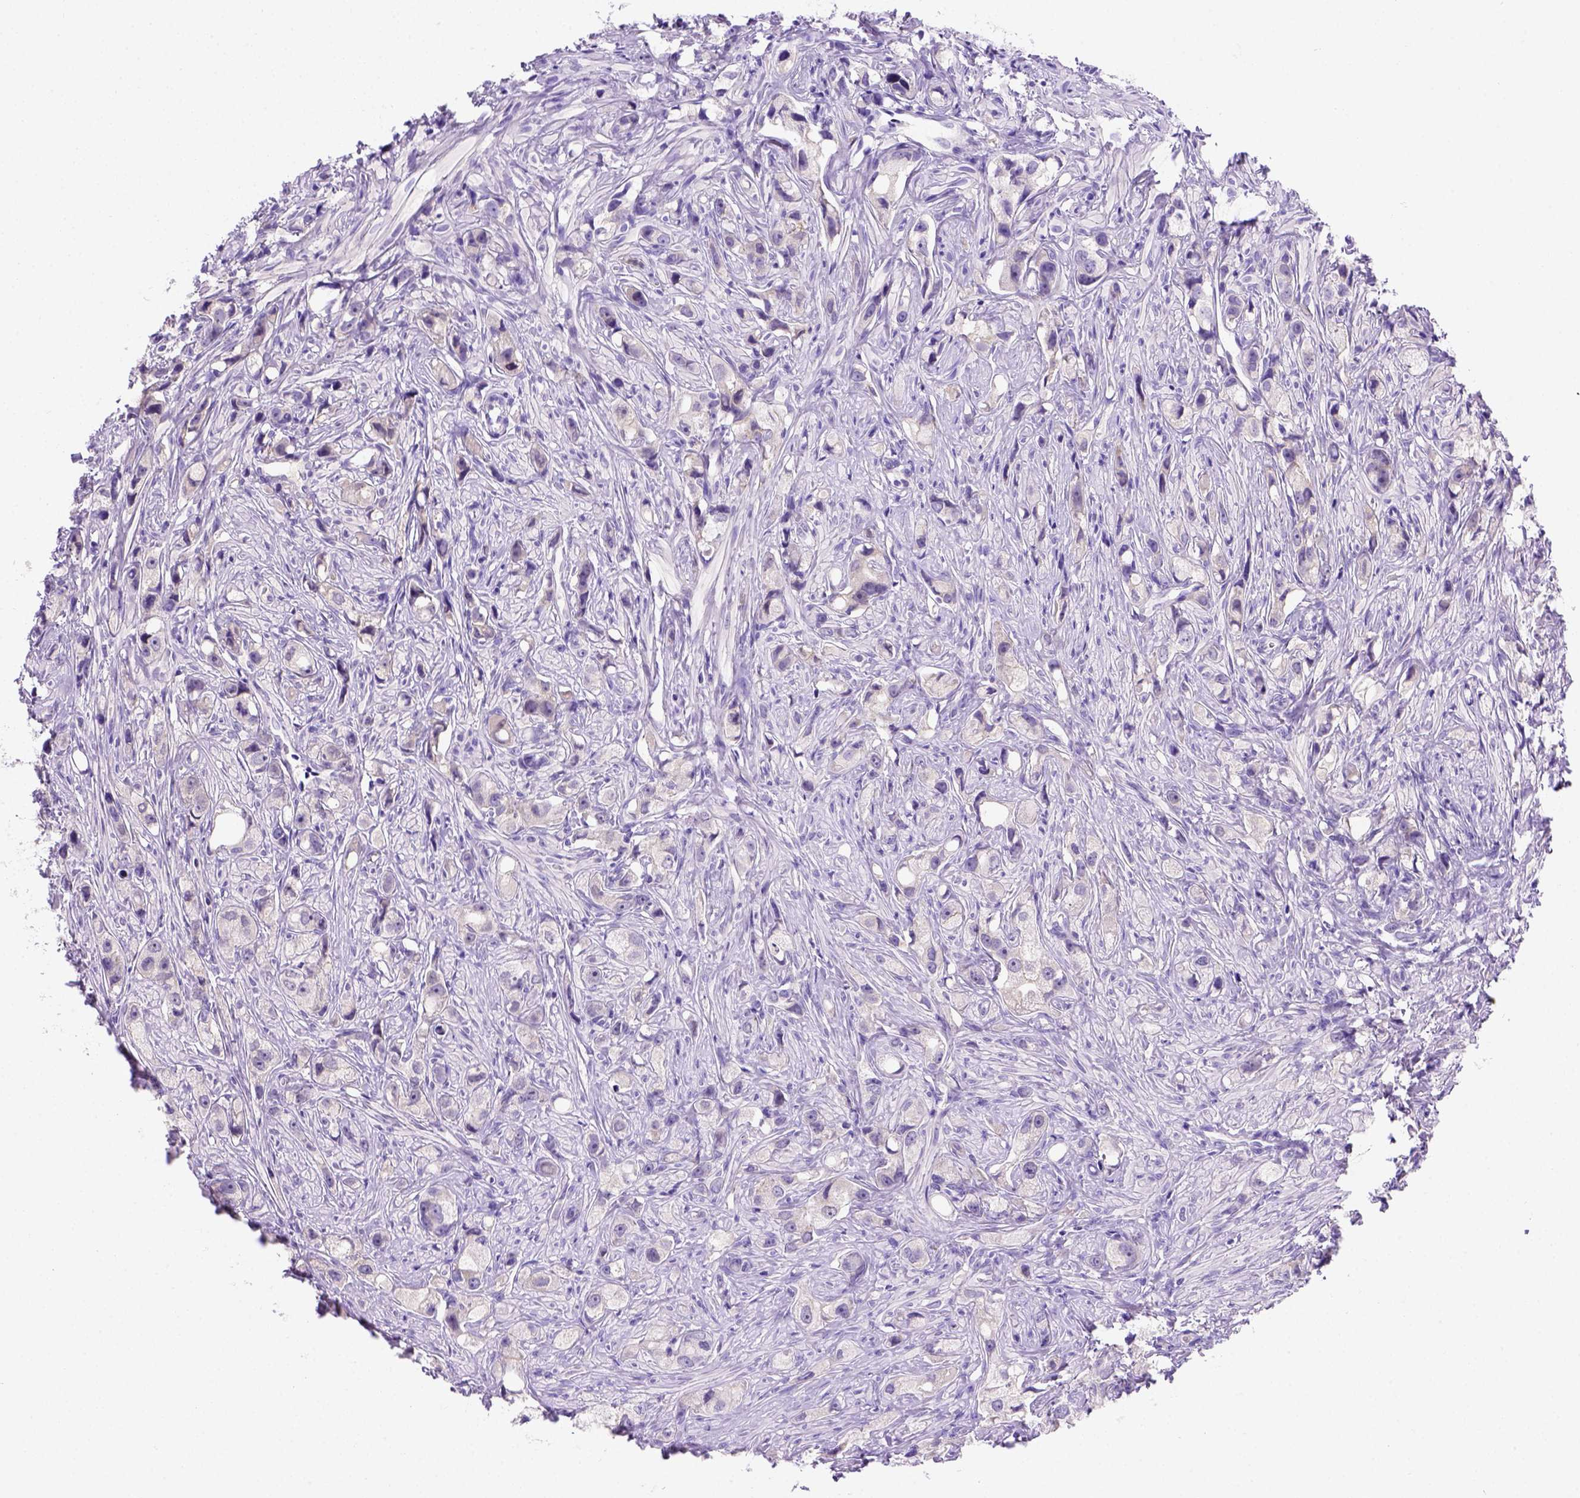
{"staining": {"intensity": "negative", "quantity": "none", "location": "none"}, "tissue": "prostate cancer", "cell_type": "Tumor cells", "image_type": "cancer", "snomed": [{"axis": "morphology", "description": "Adenocarcinoma, High grade"}, {"axis": "topography", "description": "Prostate"}], "caption": "Prostate adenocarcinoma (high-grade) stained for a protein using immunohistochemistry exhibits no expression tumor cells.", "gene": "FAM81B", "patient": {"sex": "male", "age": 75}}